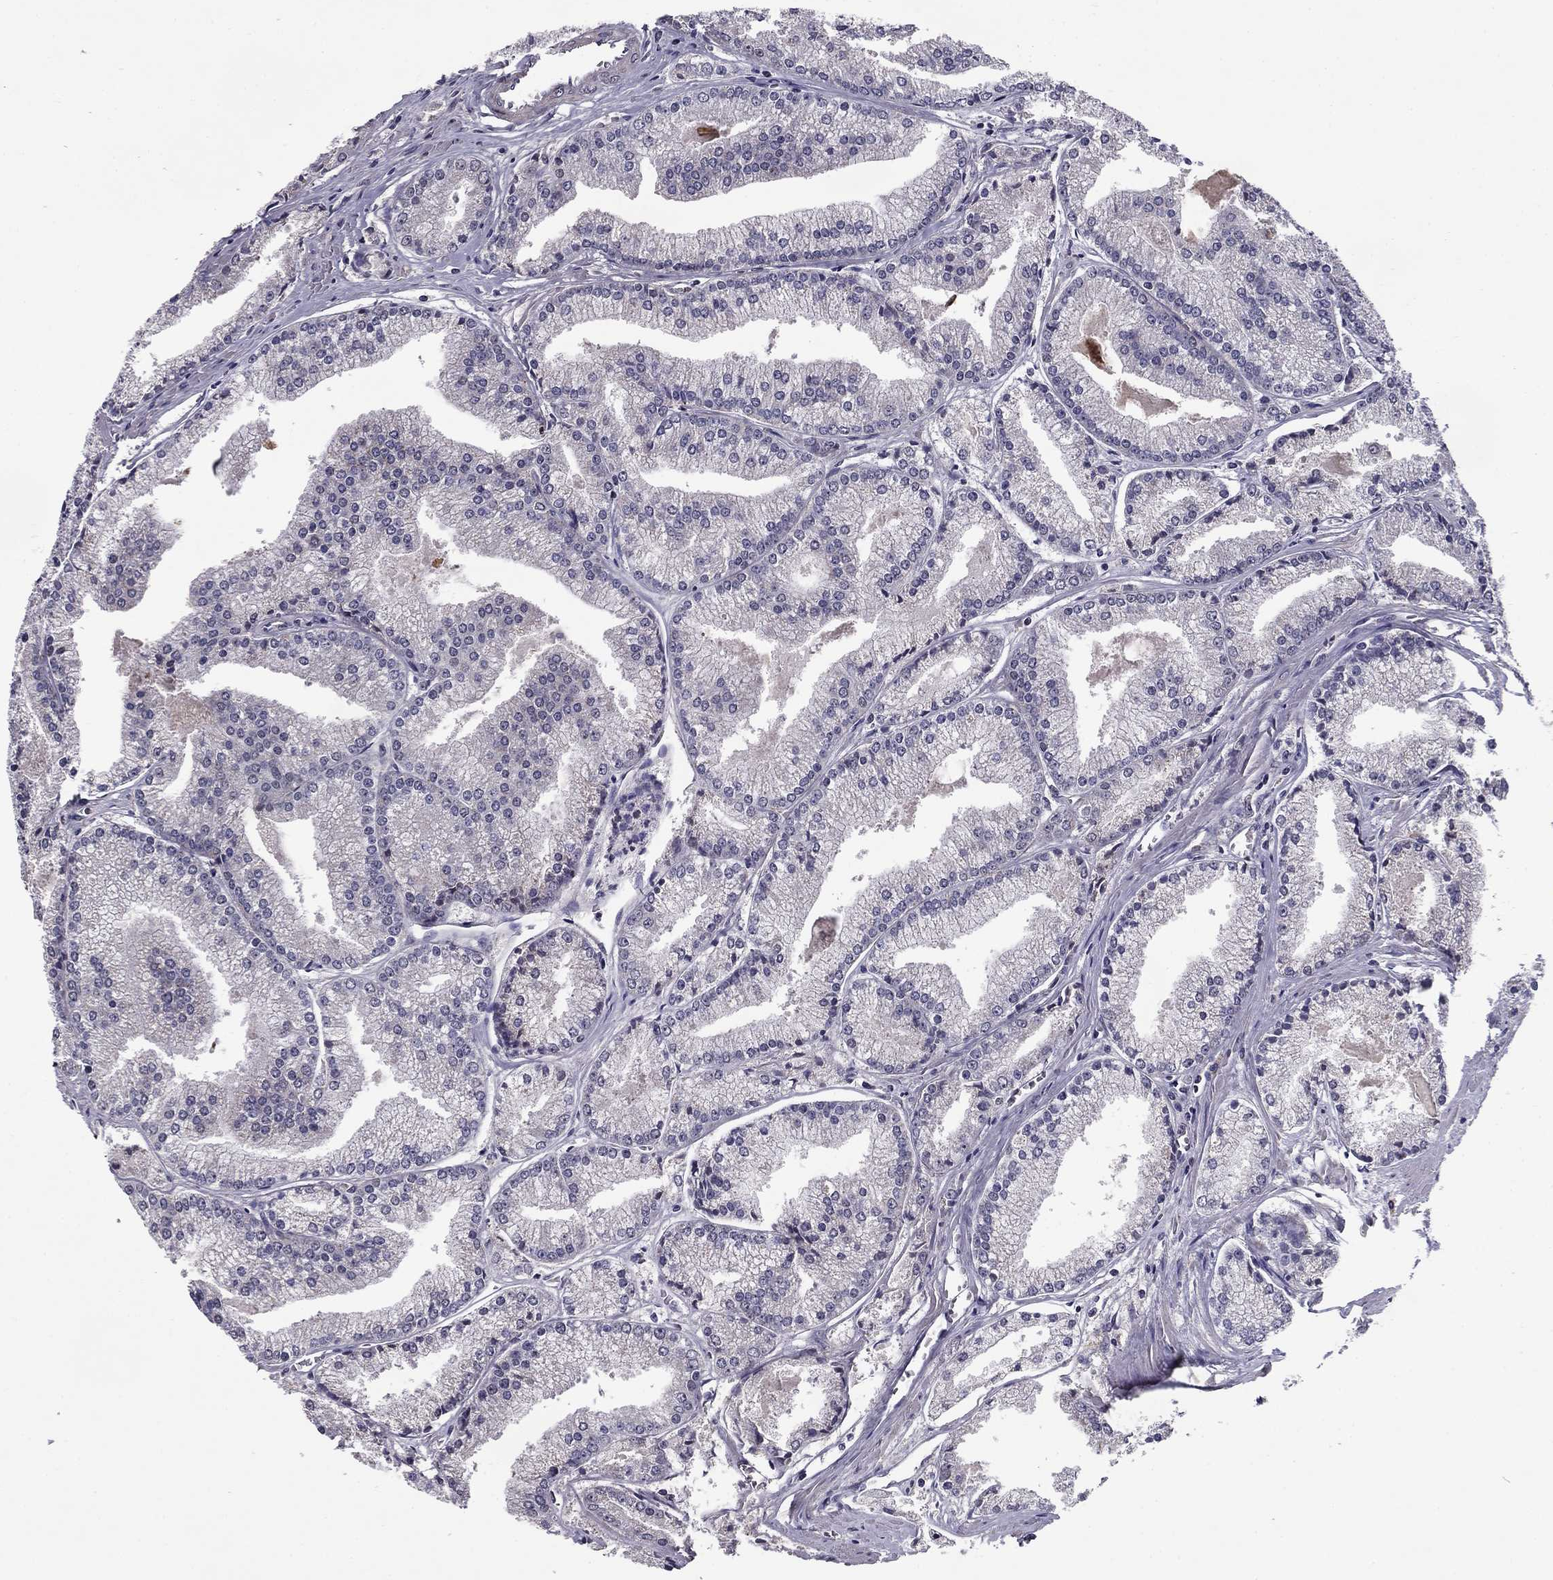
{"staining": {"intensity": "negative", "quantity": "none", "location": "none"}, "tissue": "prostate cancer", "cell_type": "Tumor cells", "image_type": "cancer", "snomed": [{"axis": "morphology", "description": "Adenocarcinoma, NOS"}, {"axis": "topography", "description": "Prostate"}], "caption": "Immunohistochemistry histopathology image of neoplastic tissue: adenocarcinoma (prostate) stained with DAB demonstrates no significant protein expression in tumor cells.", "gene": "HCN1", "patient": {"sex": "male", "age": 72}}